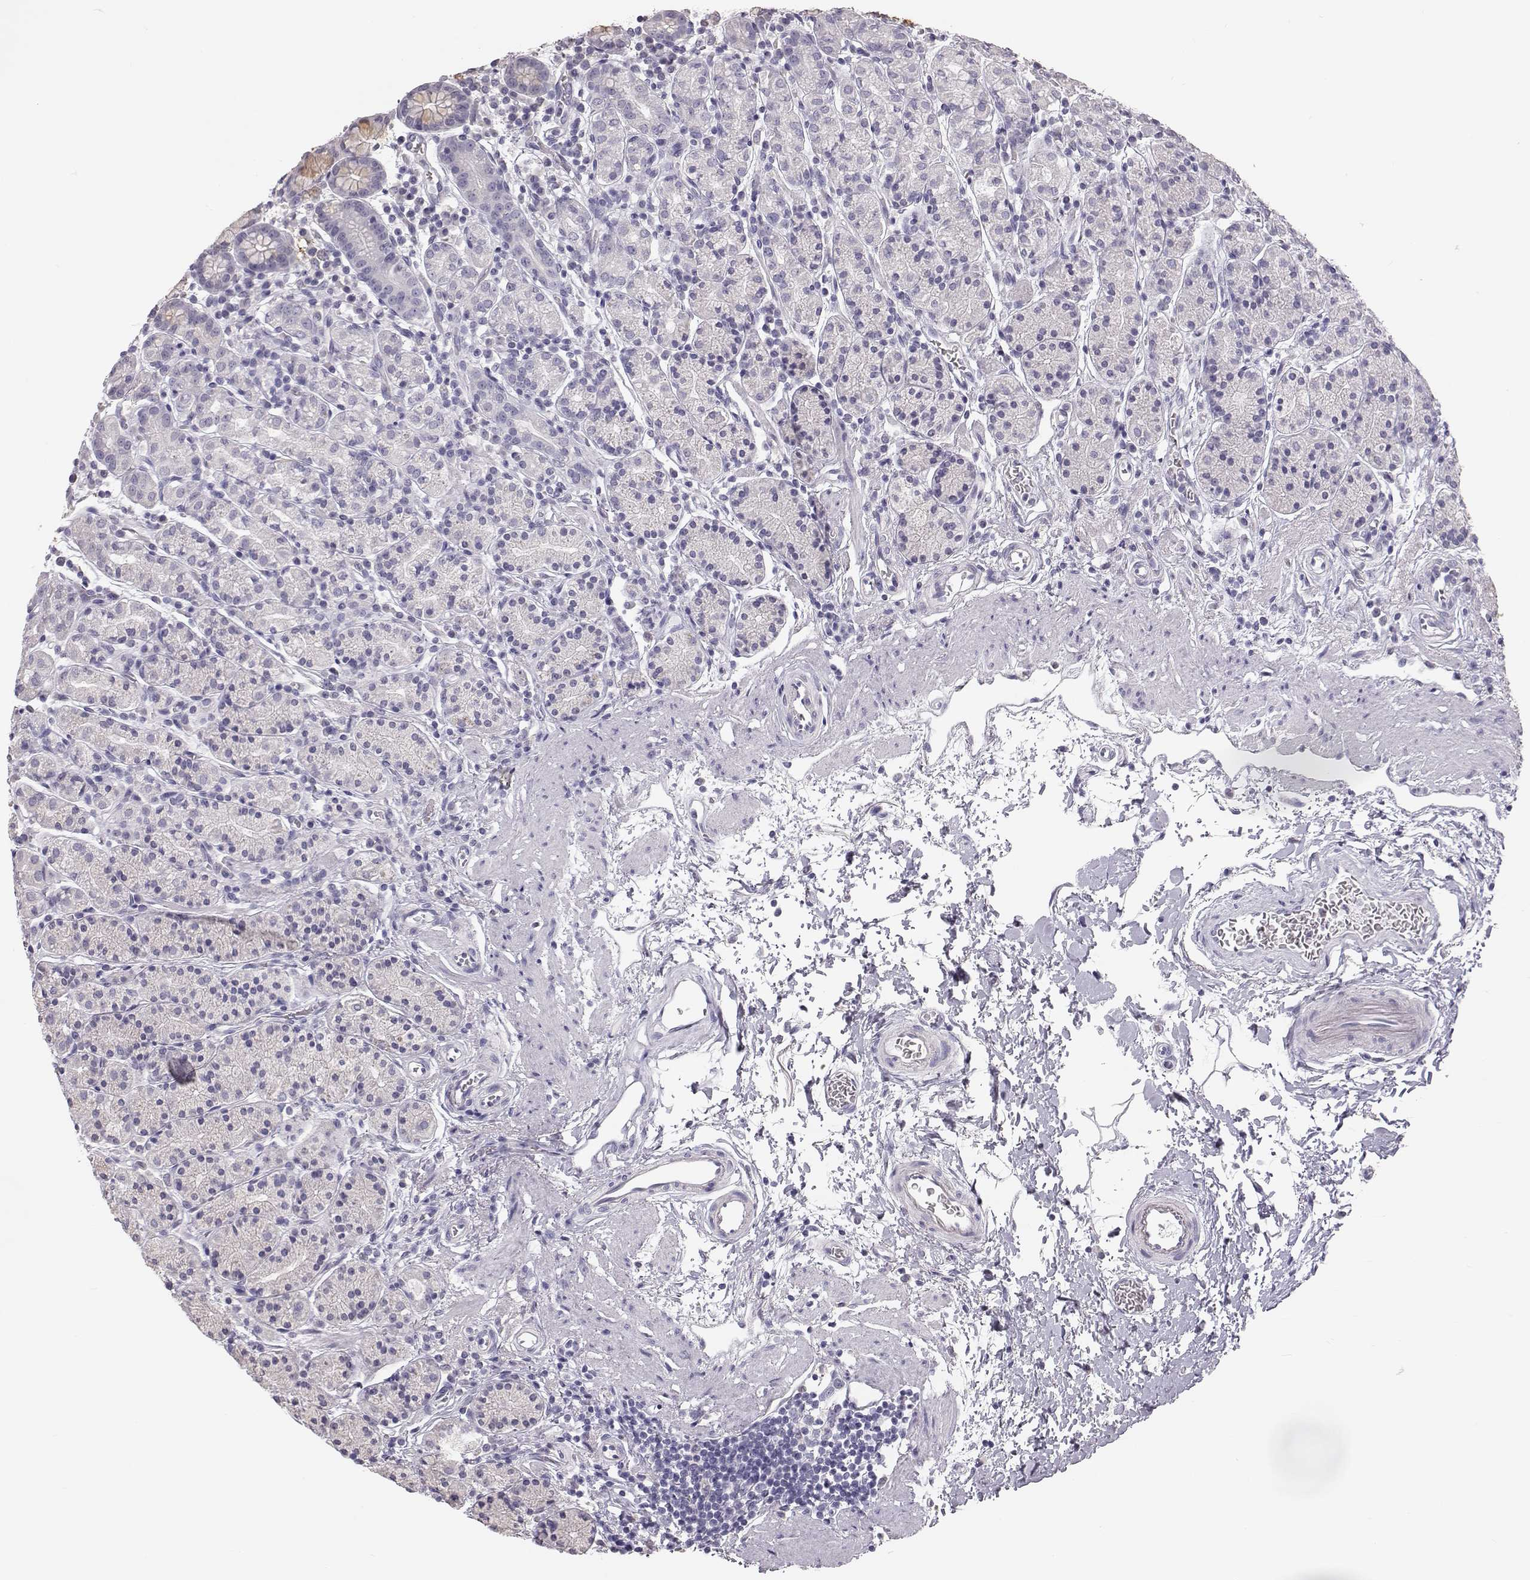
{"staining": {"intensity": "negative", "quantity": "none", "location": "none"}, "tissue": "stomach", "cell_type": "Glandular cells", "image_type": "normal", "snomed": [{"axis": "morphology", "description": "Normal tissue, NOS"}, {"axis": "topography", "description": "Stomach, upper"}, {"axis": "topography", "description": "Stomach"}], "caption": "DAB immunohistochemical staining of unremarkable stomach shows no significant staining in glandular cells.", "gene": "KRT31", "patient": {"sex": "male", "age": 62}}